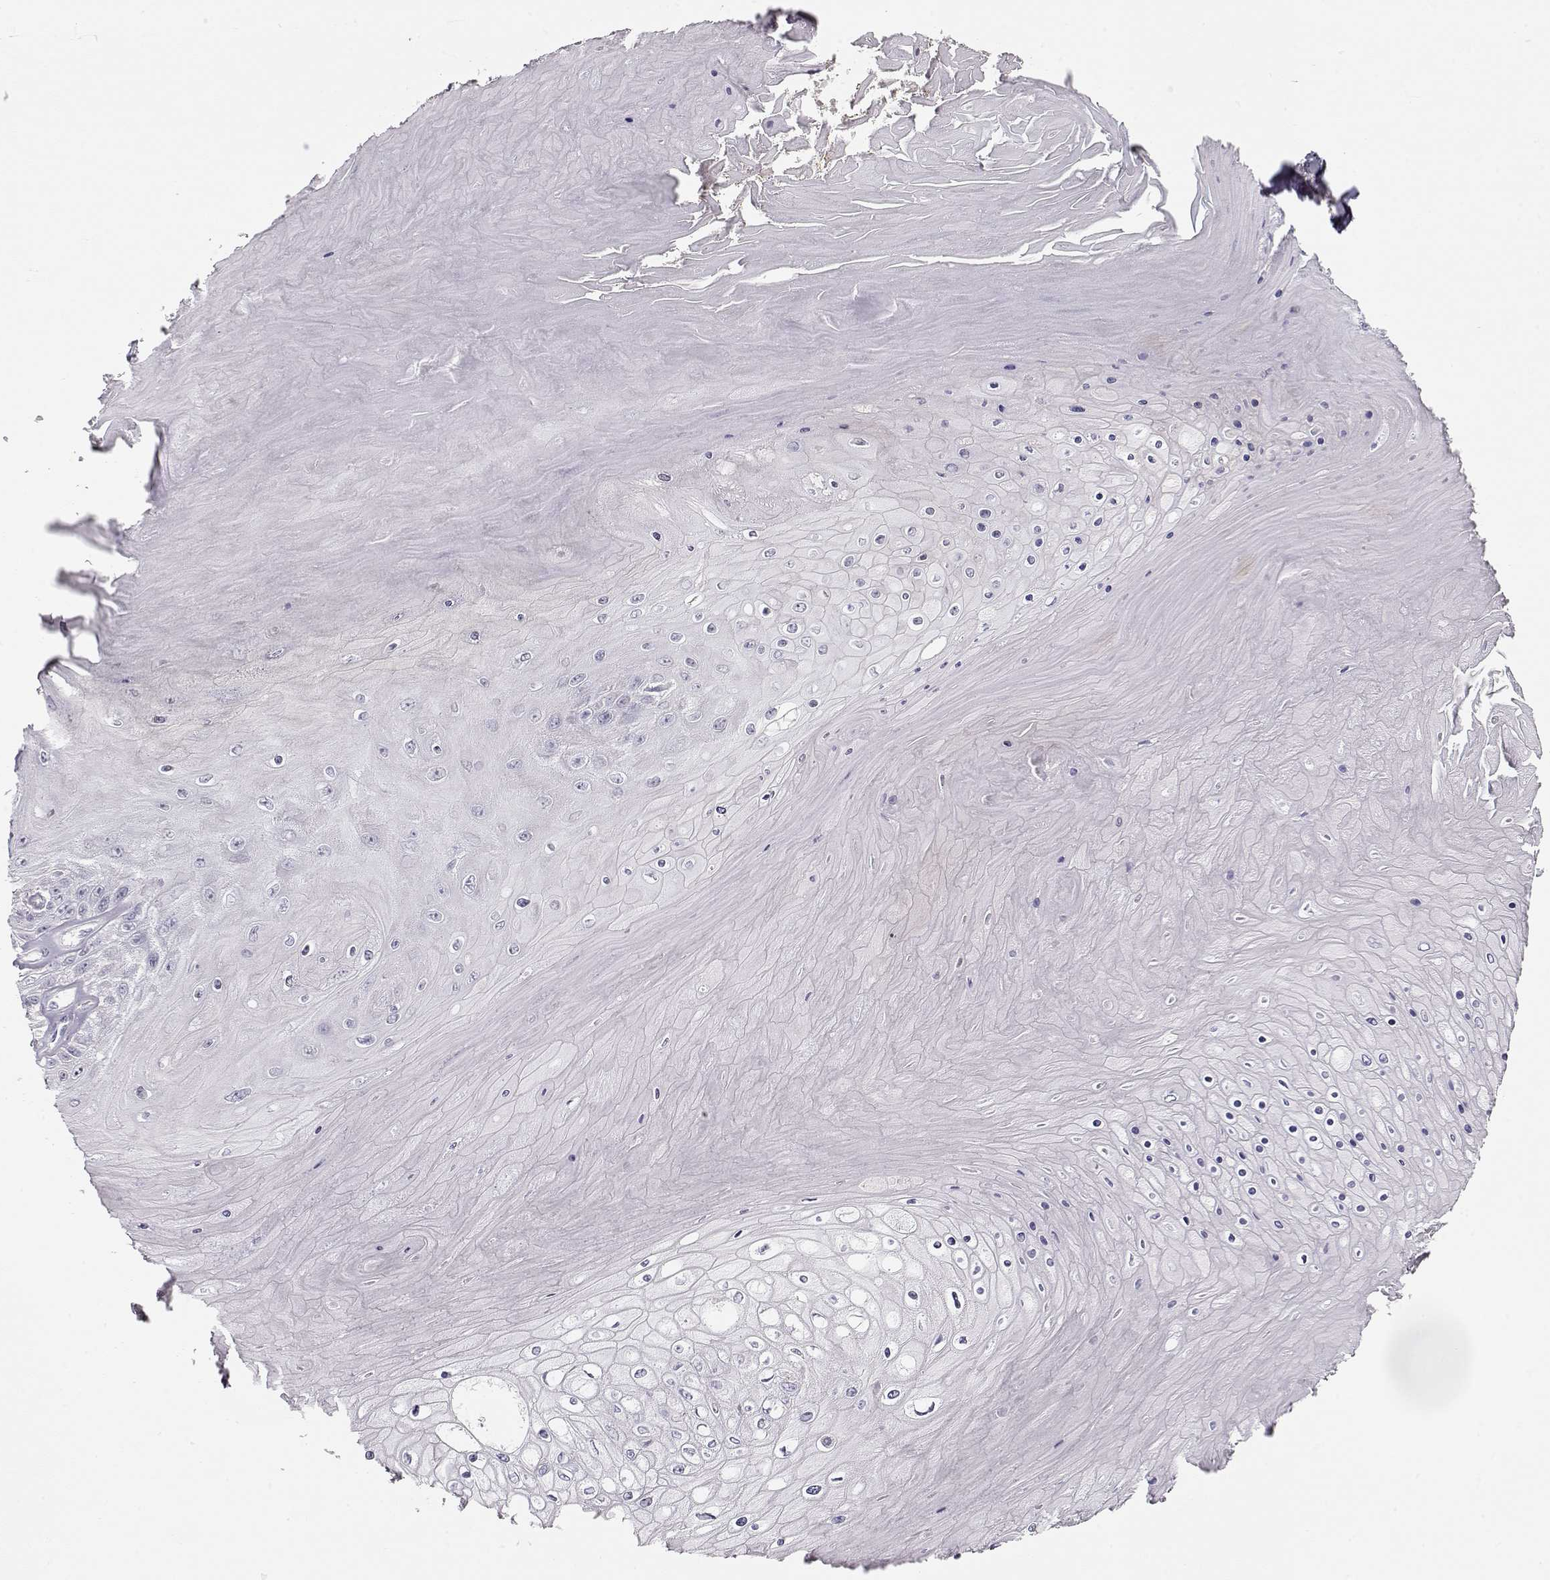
{"staining": {"intensity": "negative", "quantity": "none", "location": "none"}, "tissue": "skin cancer", "cell_type": "Tumor cells", "image_type": "cancer", "snomed": [{"axis": "morphology", "description": "Squamous cell carcinoma, NOS"}, {"axis": "topography", "description": "Skin"}], "caption": "This is an immunohistochemistry photomicrograph of human skin cancer (squamous cell carcinoma). There is no staining in tumor cells.", "gene": "TTC26", "patient": {"sex": "male", "age": 62}}